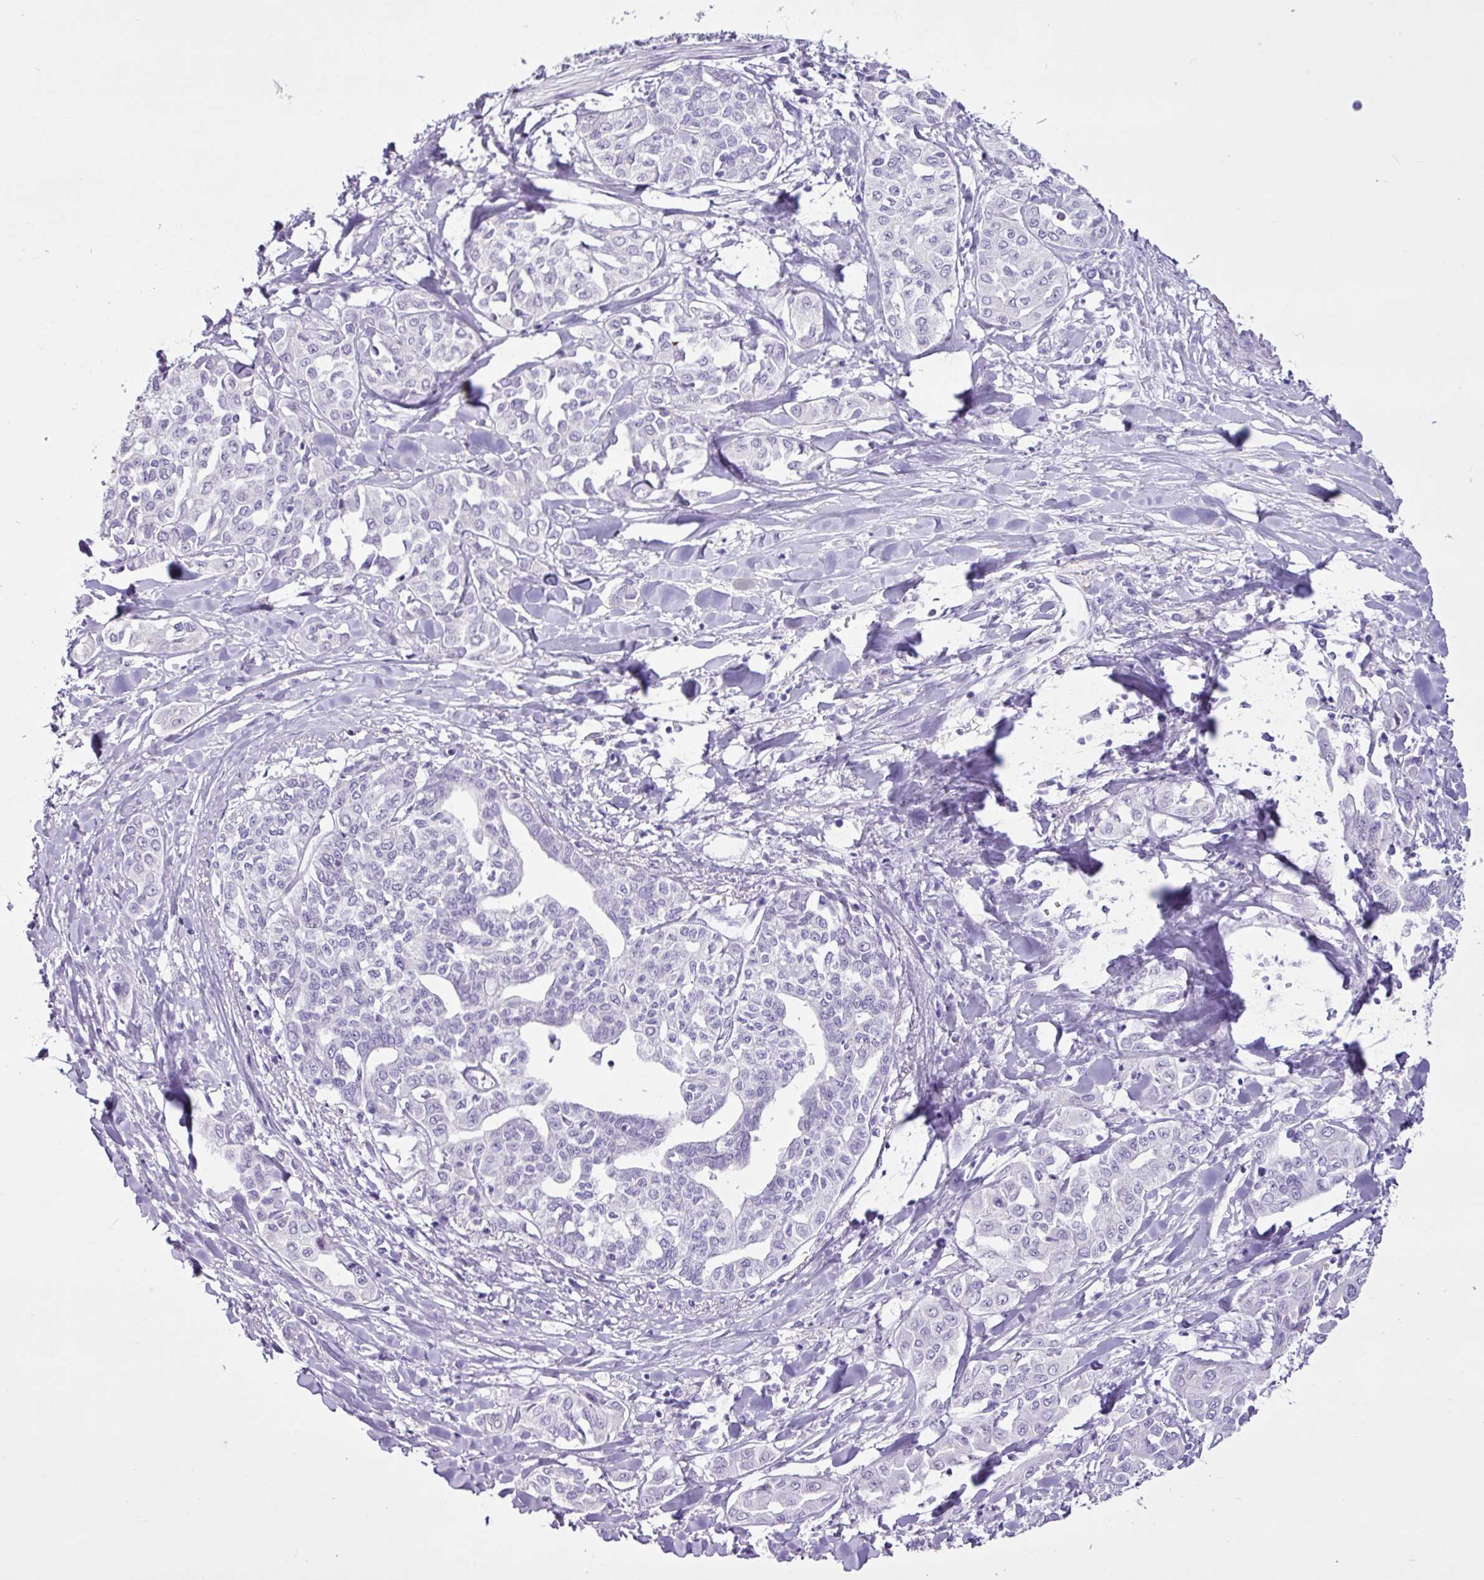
{"staining": {"intensity": "negative", "quantity": "none", "location": "none"}, "tissue": "liver cancer", "cell_type": "Tumor cells", "image_type": "cancer", "snomed": [{"axis": "morphology", "description": "Cholangiocarcinoma"}, {"axis": "topography", "description": "Liver"}], "caption": "Micrograph shows no protein expression in tumor cells of liver cancer (cholangiocarcinoma) tissue.", "gene": "PGR", "patient": {"sex": "female", "age": 77}}